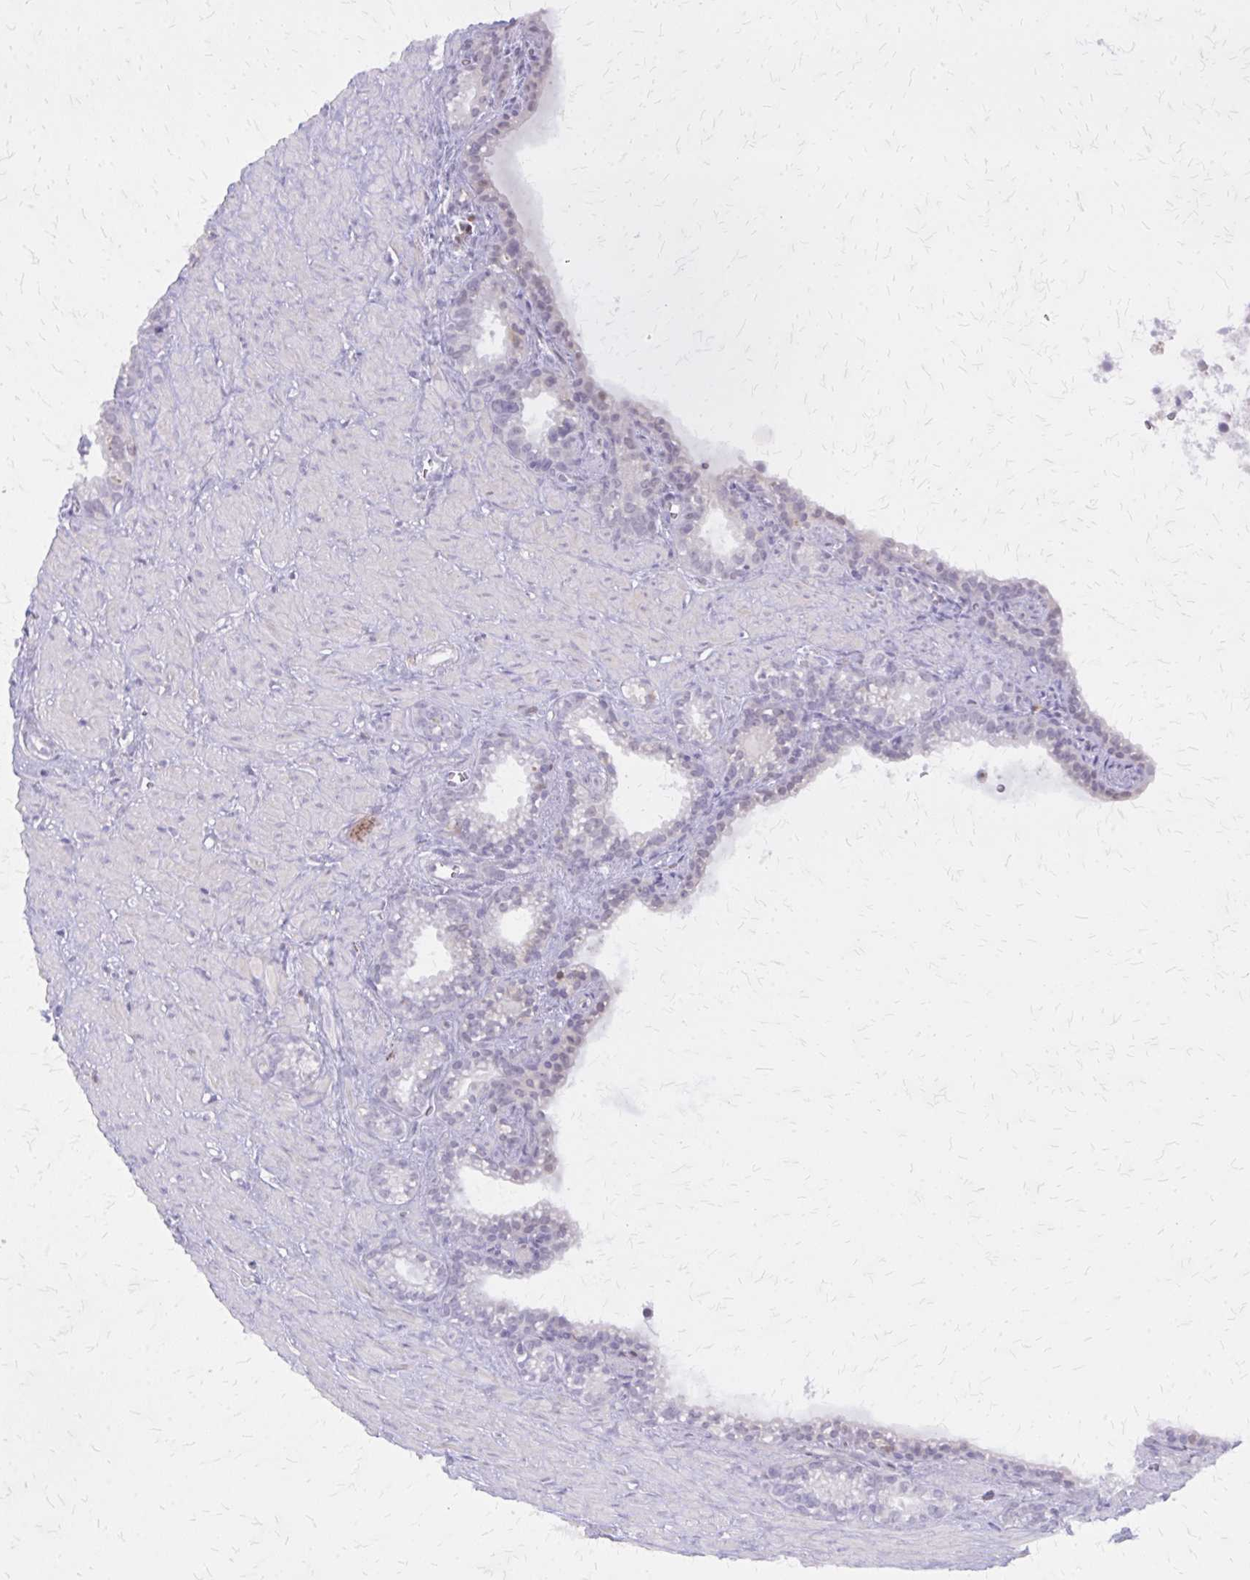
{"staining": {"intensity": "negative", "quantity": "none", "location": "none"}, "tissue": "seminal vesicle", "cell_type": "Glandular cells", "image_type": "normal", "snomed": [{"axis": "morphology", "description": "Normal tissue, NOS"}, {"axis": "topography", "description": "Seminal veicle"}], "caption": "This is a histopathology image of immunohistochemistry staining of benign seminal vesicle, which shows no expression in glandular cells.", "gene": "GLRX", "patient": {"sex": "male", "age": 76}}